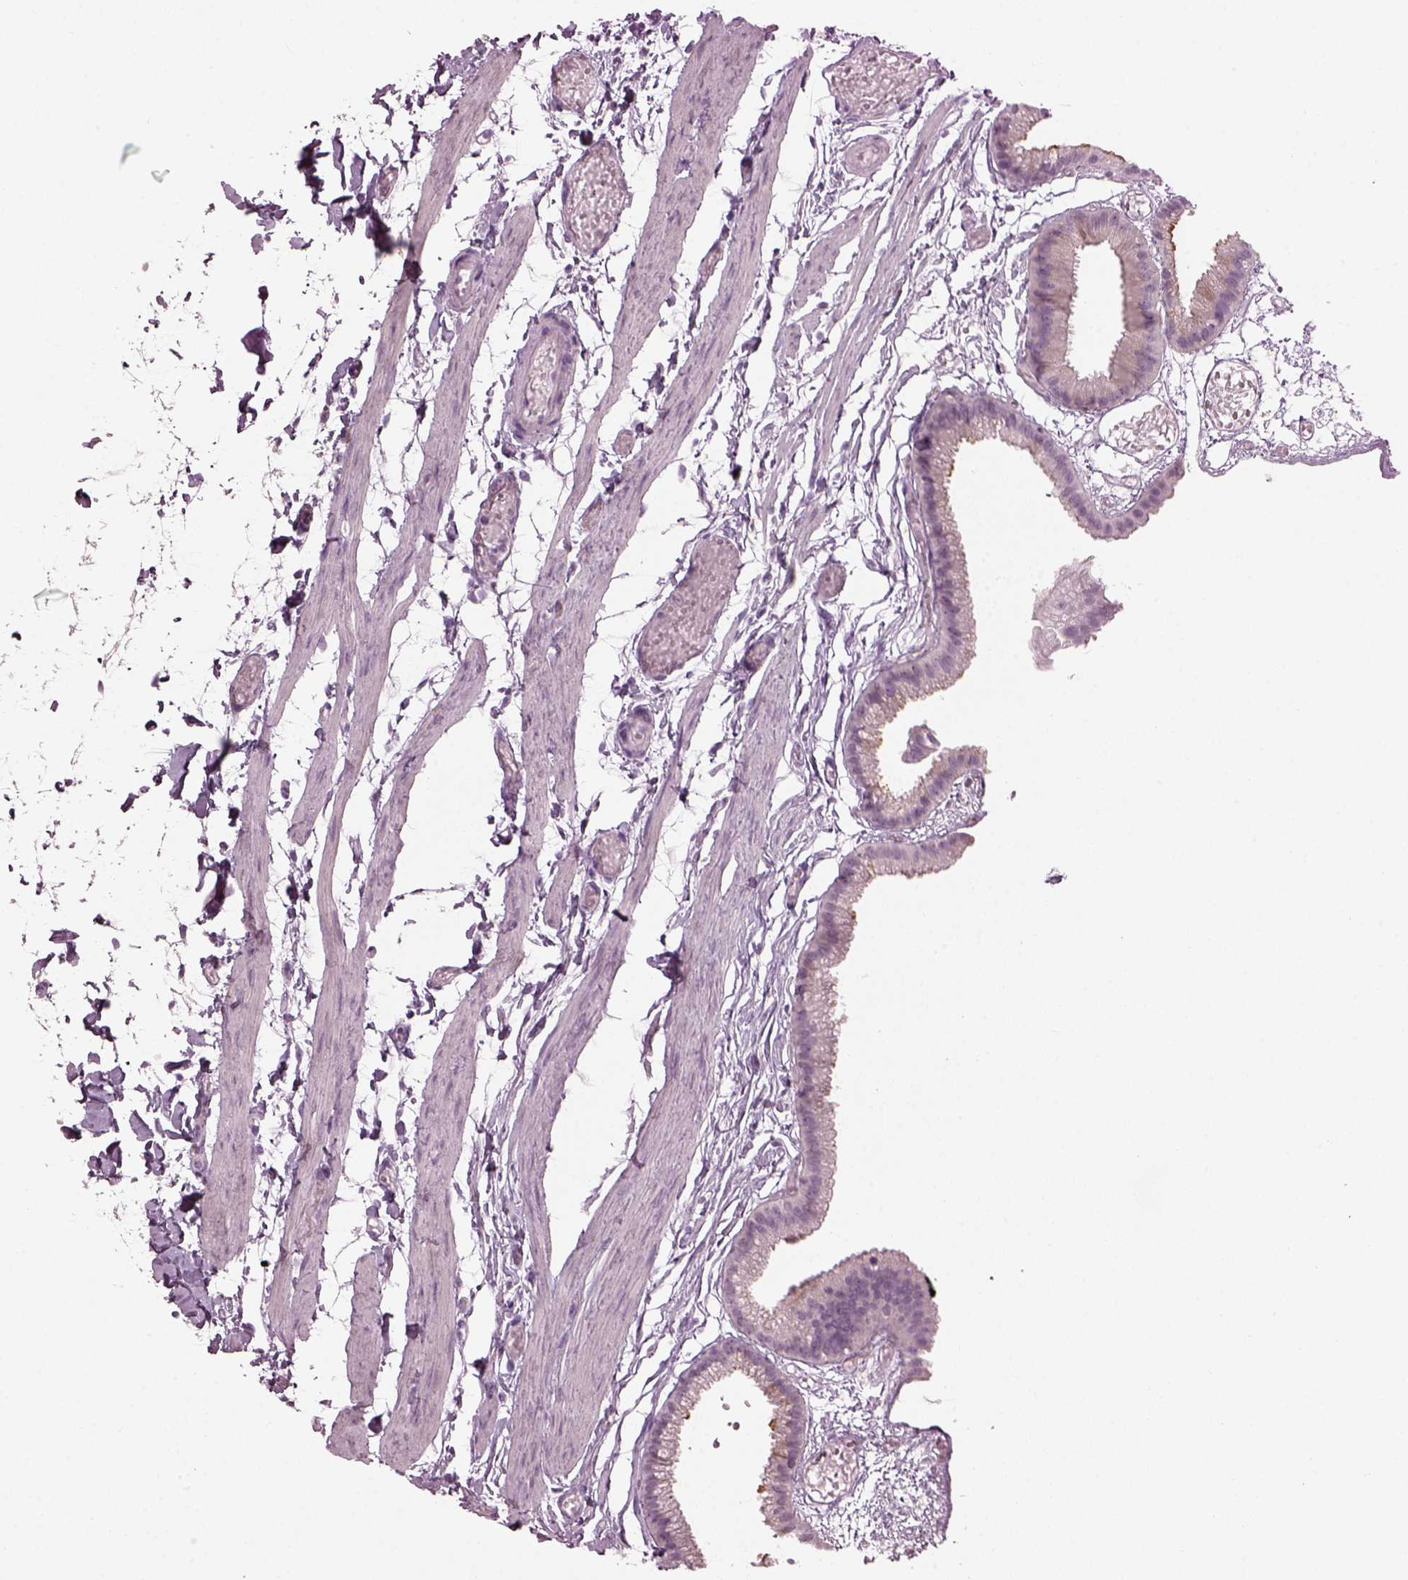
{"staining": {"intensity": "negative", "quantity": "none", "location": "none"}, "tissue": "gallbladder", "cell_type": "Glandular cells", "image_type": "normal", "snomed": [{"axis": "morphology", "description": "Normal tissue, NOS"}, {"axis": "topography", "description": "Gallbladder"}], "caption": "Histopathology image shows no significant protein expression in glandular cells of benign gallbladder.", "gene": "TMEM231", "patient": {"sex": "female", "age": 45}}